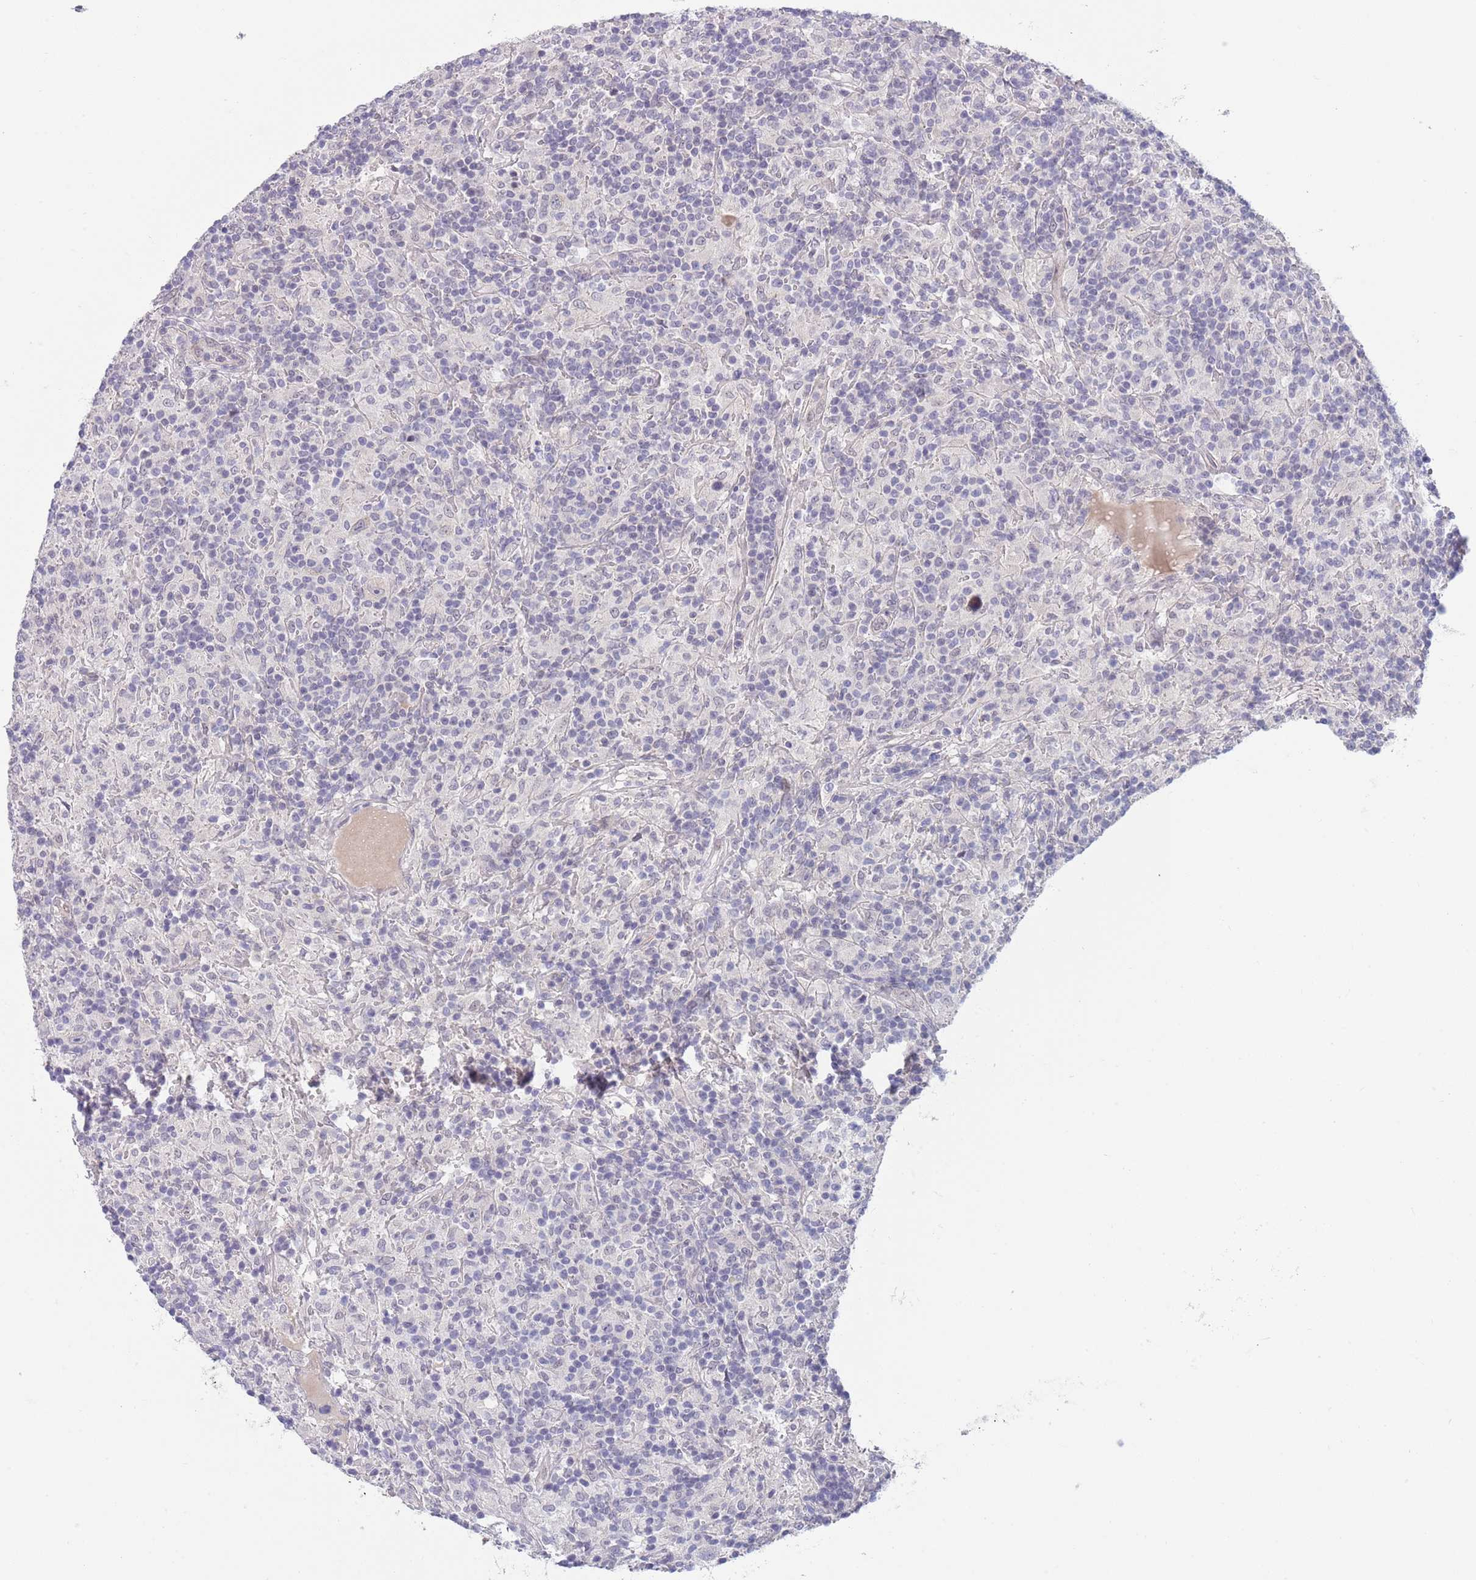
{"staining": {"intensity": "negative", "quantity": "none", "location": "none"}, "tissue": "lymphoma", "cell_type": "Tumor cells", "image_type": "cancer", "snomed": [{"axis": "morphology", "description": "Hodgkin's disease, NOS"}, {"axis": "topography", "description": "Lymph node"}], "caption": "There is no significant expression in tumor cells of lymphoma. (DAB IHC, high magnification).", "gene": "RNF169", "patient": {"sex": "male", "age": 70}}